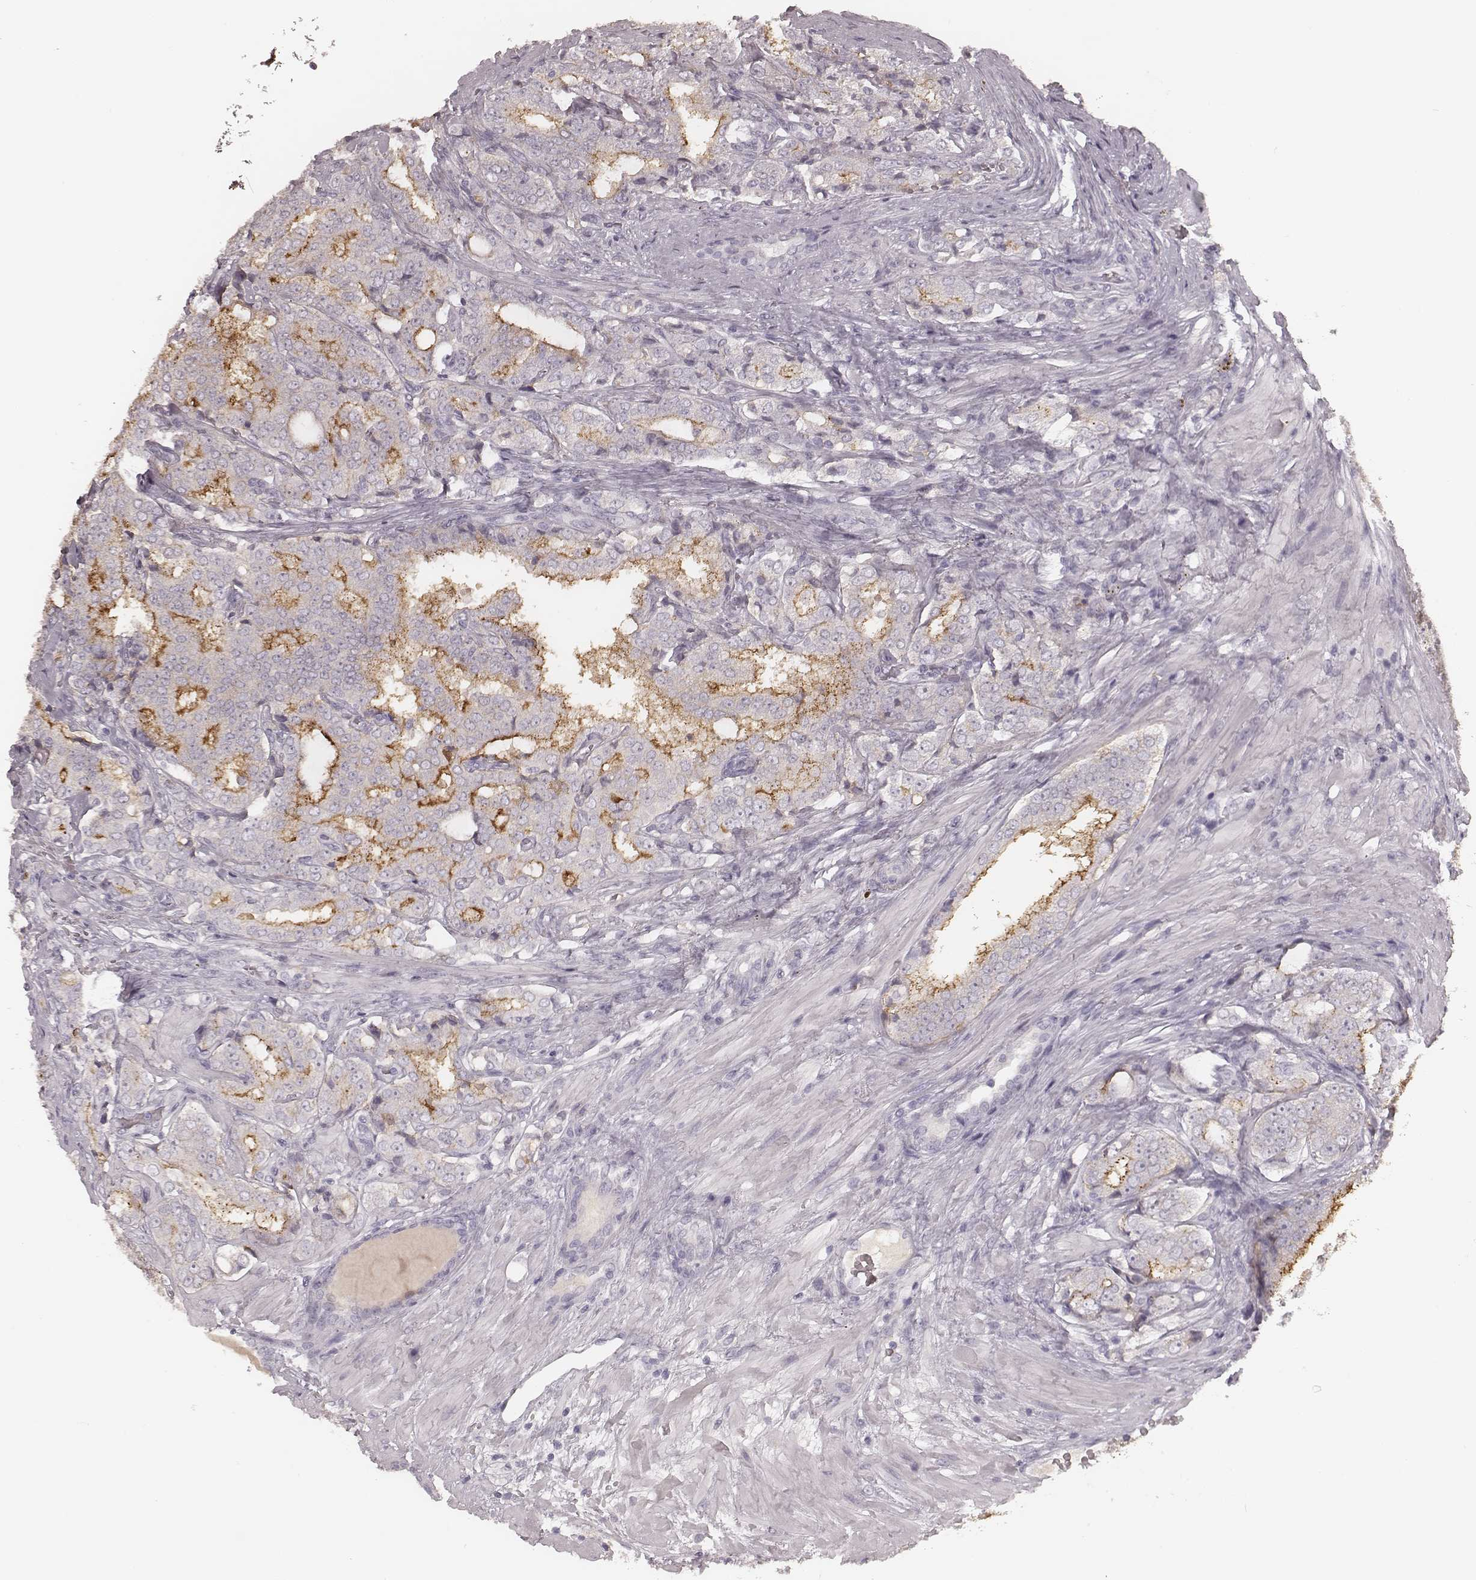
{"staining": {"intensity": "moderate", "quantity": "25%-75%", "location": "cytoplasmic/membranous"}, "tissue": "prostate cancer", "cell_type": "Tumor cells", "image_type": "cancer", "snomed": [{"axis": "morphology", "description": "Adenocarcinoma, NOS"}, {"axis": "topography", "description": "Prostate"}], "caption": "This histopathology image shows adenocarcinoma (prostate) stained with immunohistochemistry to label a protein in brown. The cytoplasmic/membranous of tumor cells show moderate positivity for the protein. Nuclei are counter-stained blue.", "gene": "SMIM24", "patient": {"sex": "male", "age": 65}}